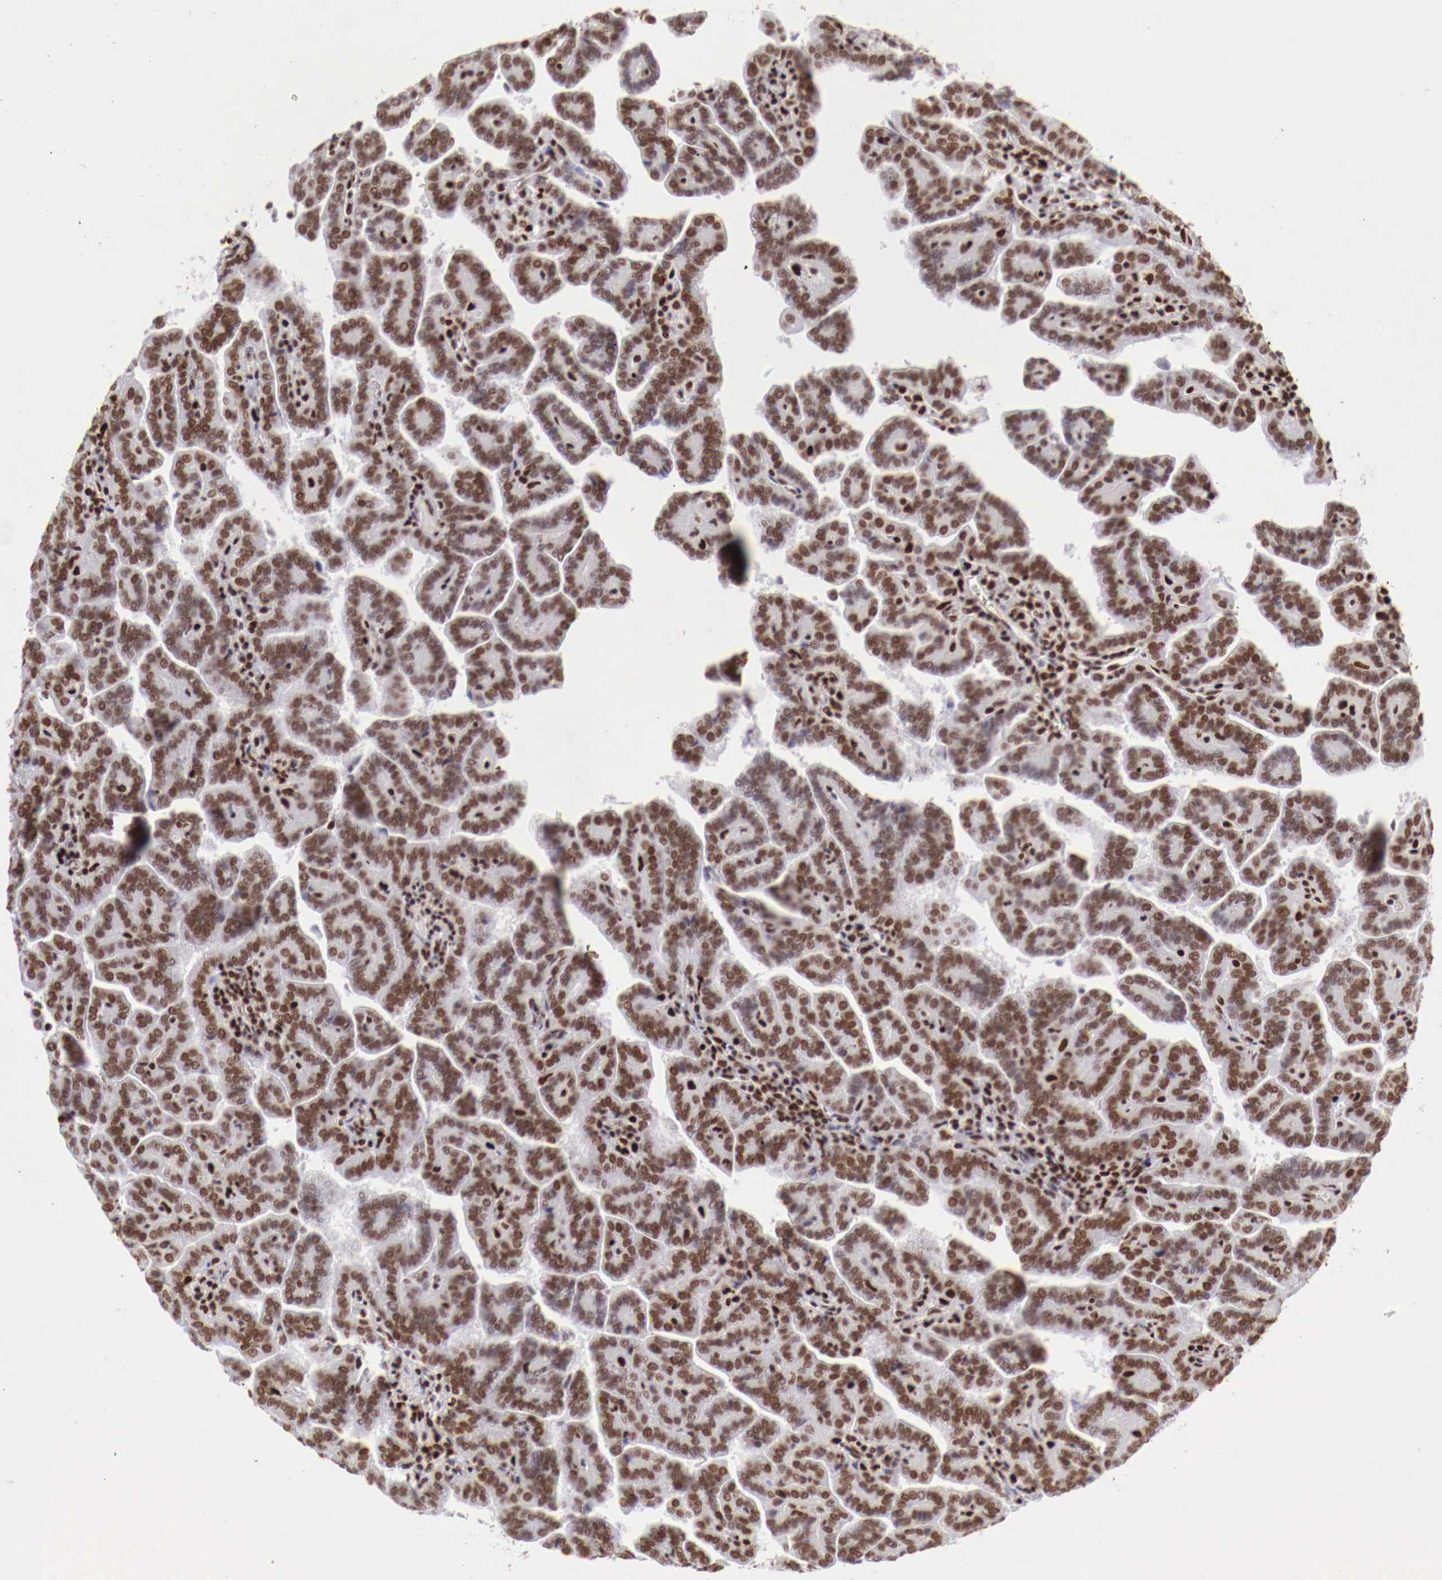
{"staining": {"intensity": "moderate", "quantity": ">75%", "location": "nuclear"}, "tissue": "renal cancer", "cell_type": "Tumor cells", "image_type": "cancer", "snomed": [{"axis": "morphology", "description": "Adenocarcinoma, NOS"}, {"axis": "topography", "description": "Kidney"}], "caption": "Renal cancer (adenocarcinoma) stained with a brown dye demonstrates moderate nuclear positive staining in about >75% of tumor cells.", "gene": "MAX", "patient": {"sex": "male", "age": 61}}